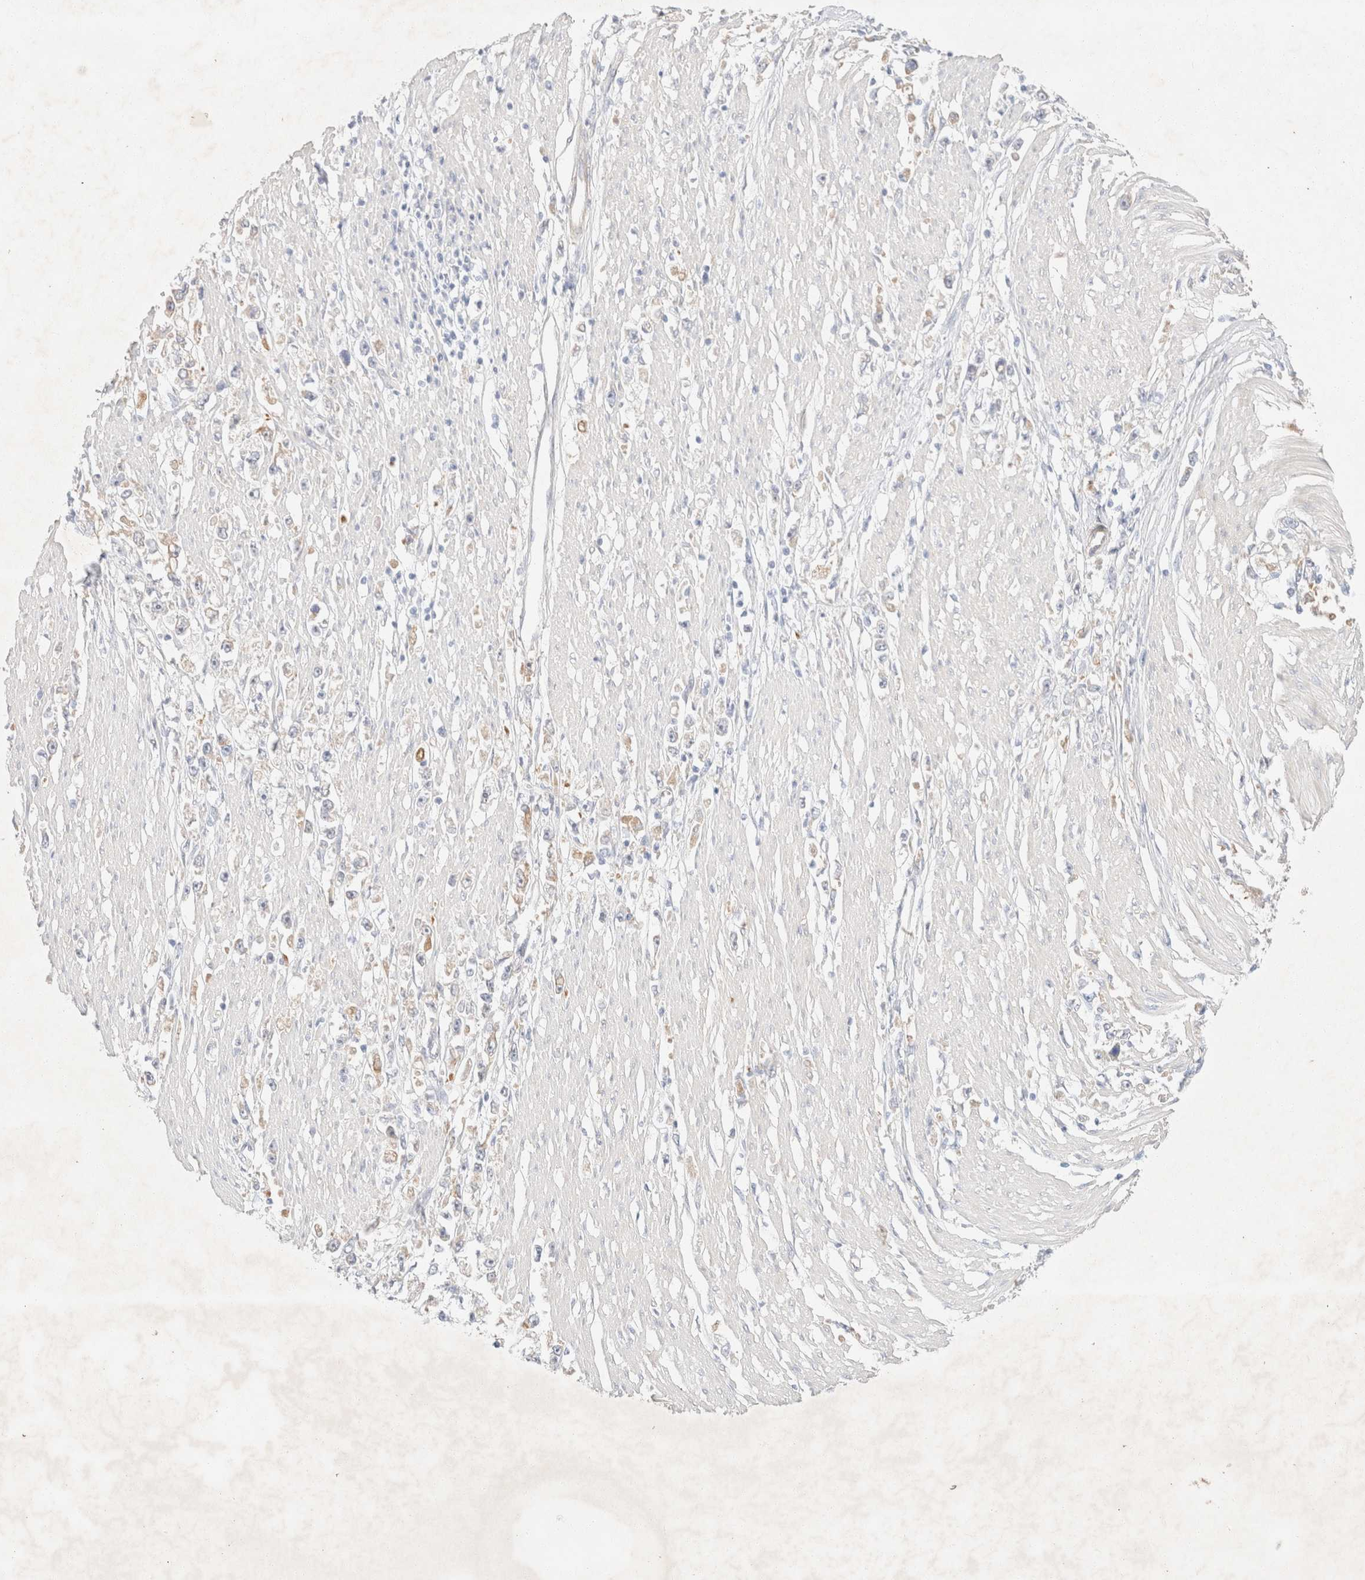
{"staining": {"intensity": "negative", "quantity": "none", "location": "none"}, "tissue": "stomach cancer", "cell_type": "Tumor cells", "image_type": "cancer", "snomed": [{"axis": "morphology", "description": "Adenocarcinoma, NOS"}, {"axis": "topography", "description": "Stomach"}], "caption": "Micrograph shows no protein expression in tumor cells of adenocarcinoma (stomach) tissue.", "gene": "CSNK1E", "patient": {"sex": "female", "age": 59}}